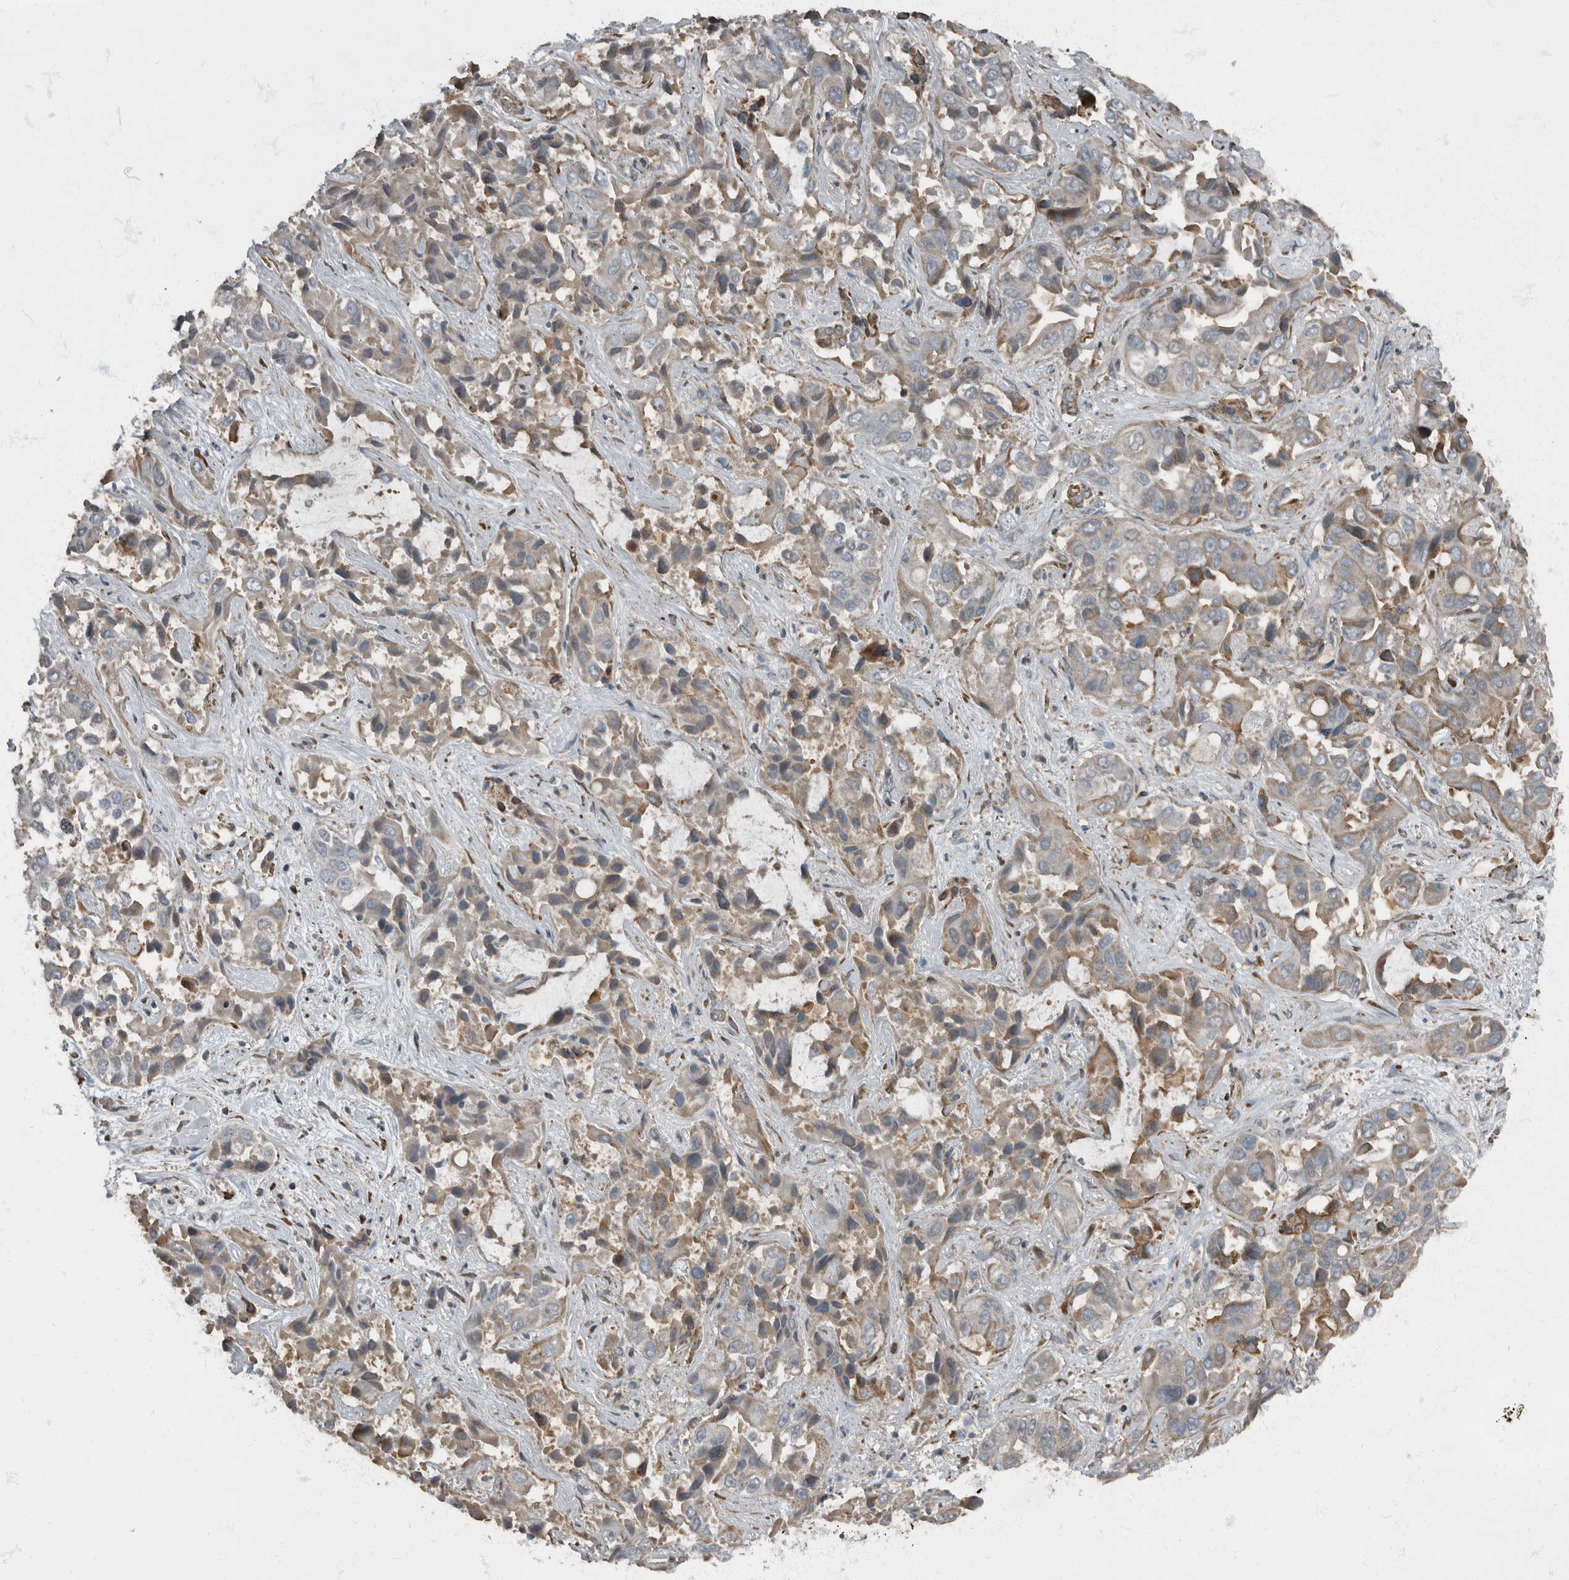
{"staining": {"intensity": "weak", "quantity": ">75%", "location": "cytoplasmic/membranous"}, "tissue": "liver cancer", "cell_type": "Tumor cells", "image_type": "cancer", "snomed": [{"axis": "morphology", "description": "Cholangiocarcinoma"}, {"axis": "topography", "description": "Liver"}], "caption": "The histopathology image reveals staining of liver cholangiocarcinoma, revealing weak cytoplasmic/membranous protein expression (brown color) within tumor cells. (IHC, brightfield microscopy, high magnification).", "gene": "RABGGTB", "patient": {"sex": "female", "age": 52}}